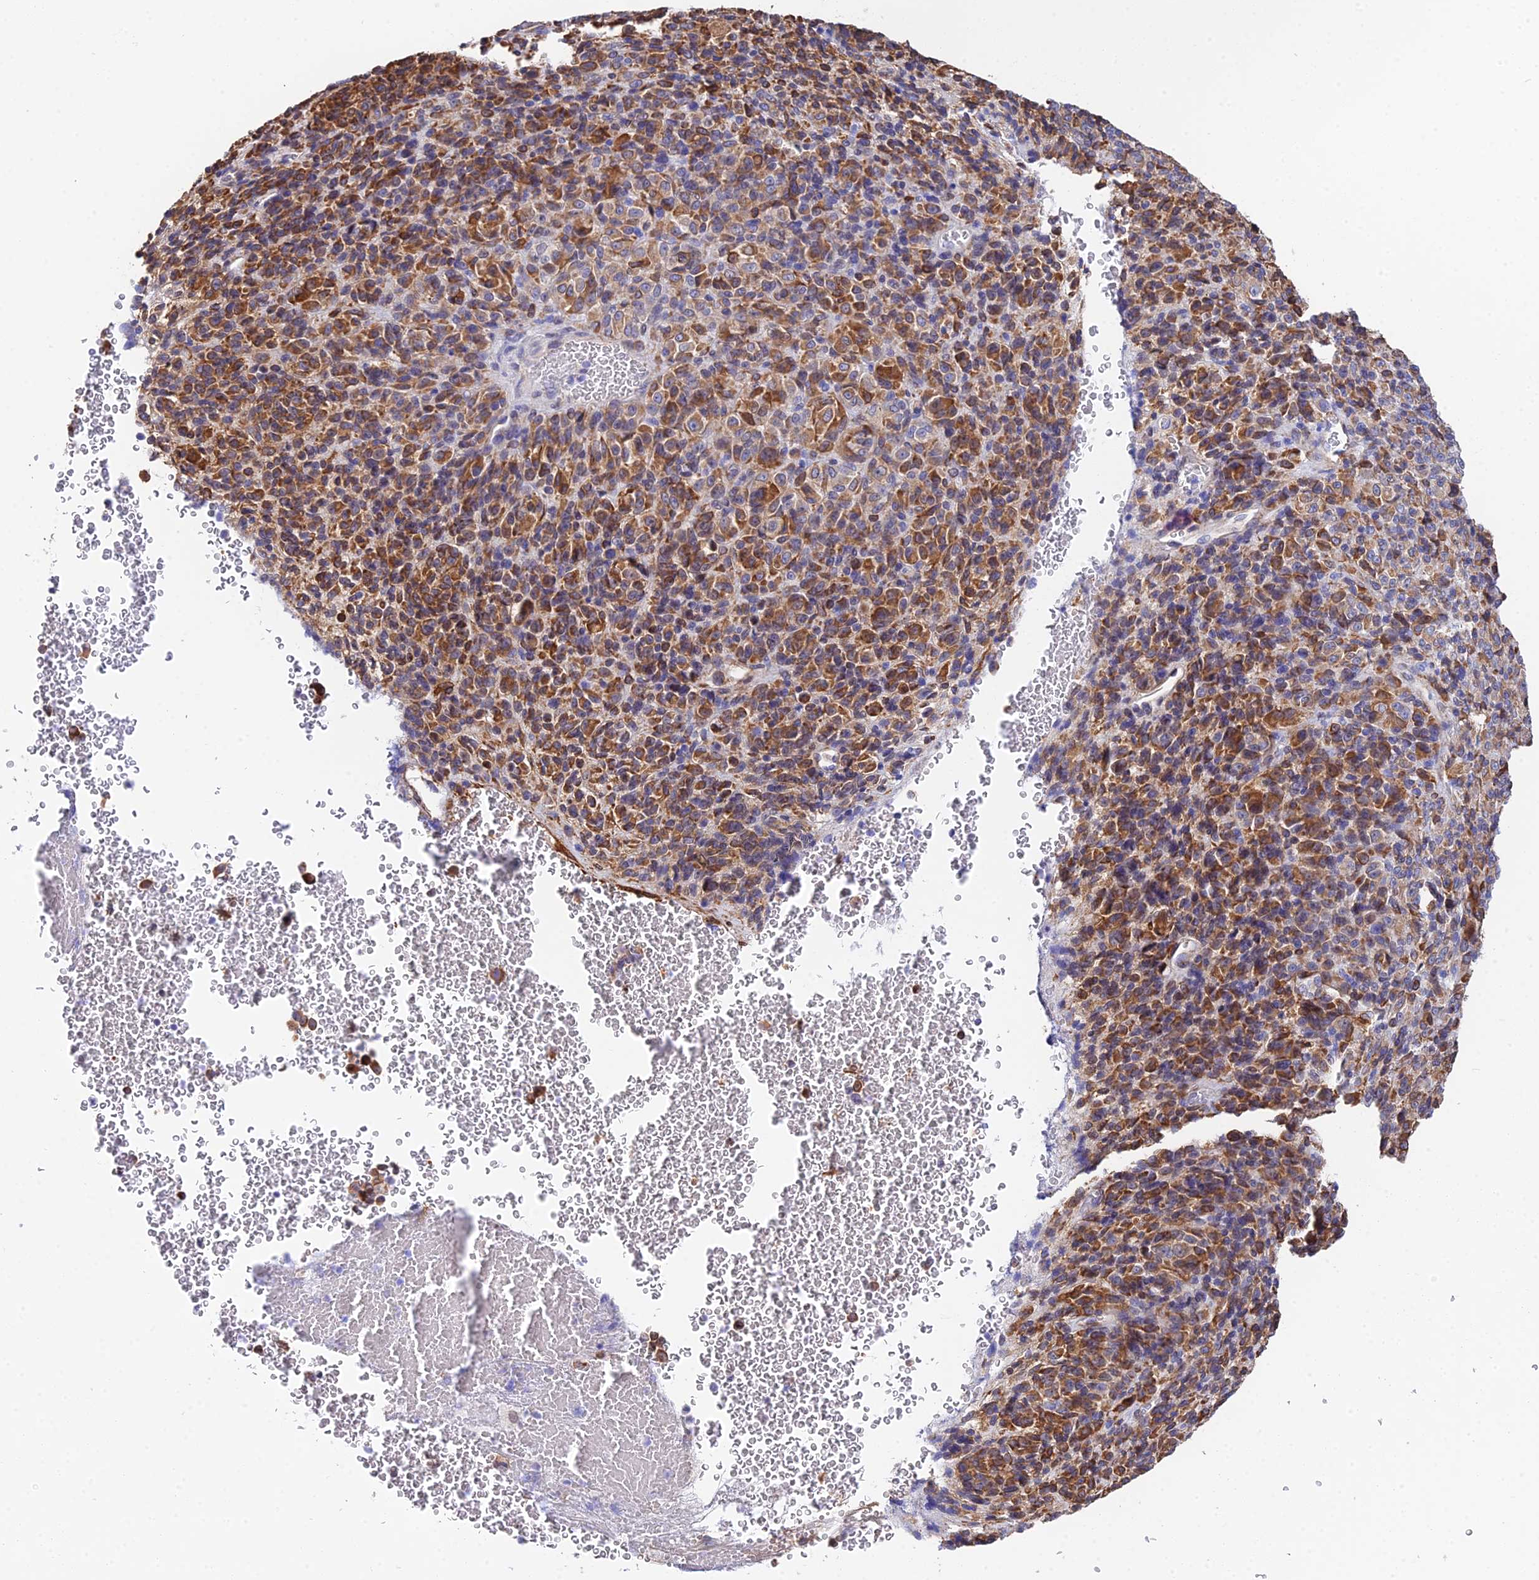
{"staining": {"intensity": "strong", "quantity": ">75%", "location": "cytoplasmic/membranous"}, "tissue": "melanoma", "cell_type": "Tumor cells", "image_type": "cancer", "snomed": [{"axis": "morphology", "description": "Malignant melanoma, Metastatic site"}, {"axis": "topography", "description": "Brain"}], "caption": "A brown stain shows strong cytoplasmic/membranous staining of a protein in malignant melanoma (metastatic site) tumor cells.", "gene": "MXRA7", "patient": {"sex": "female", "age": 56}}